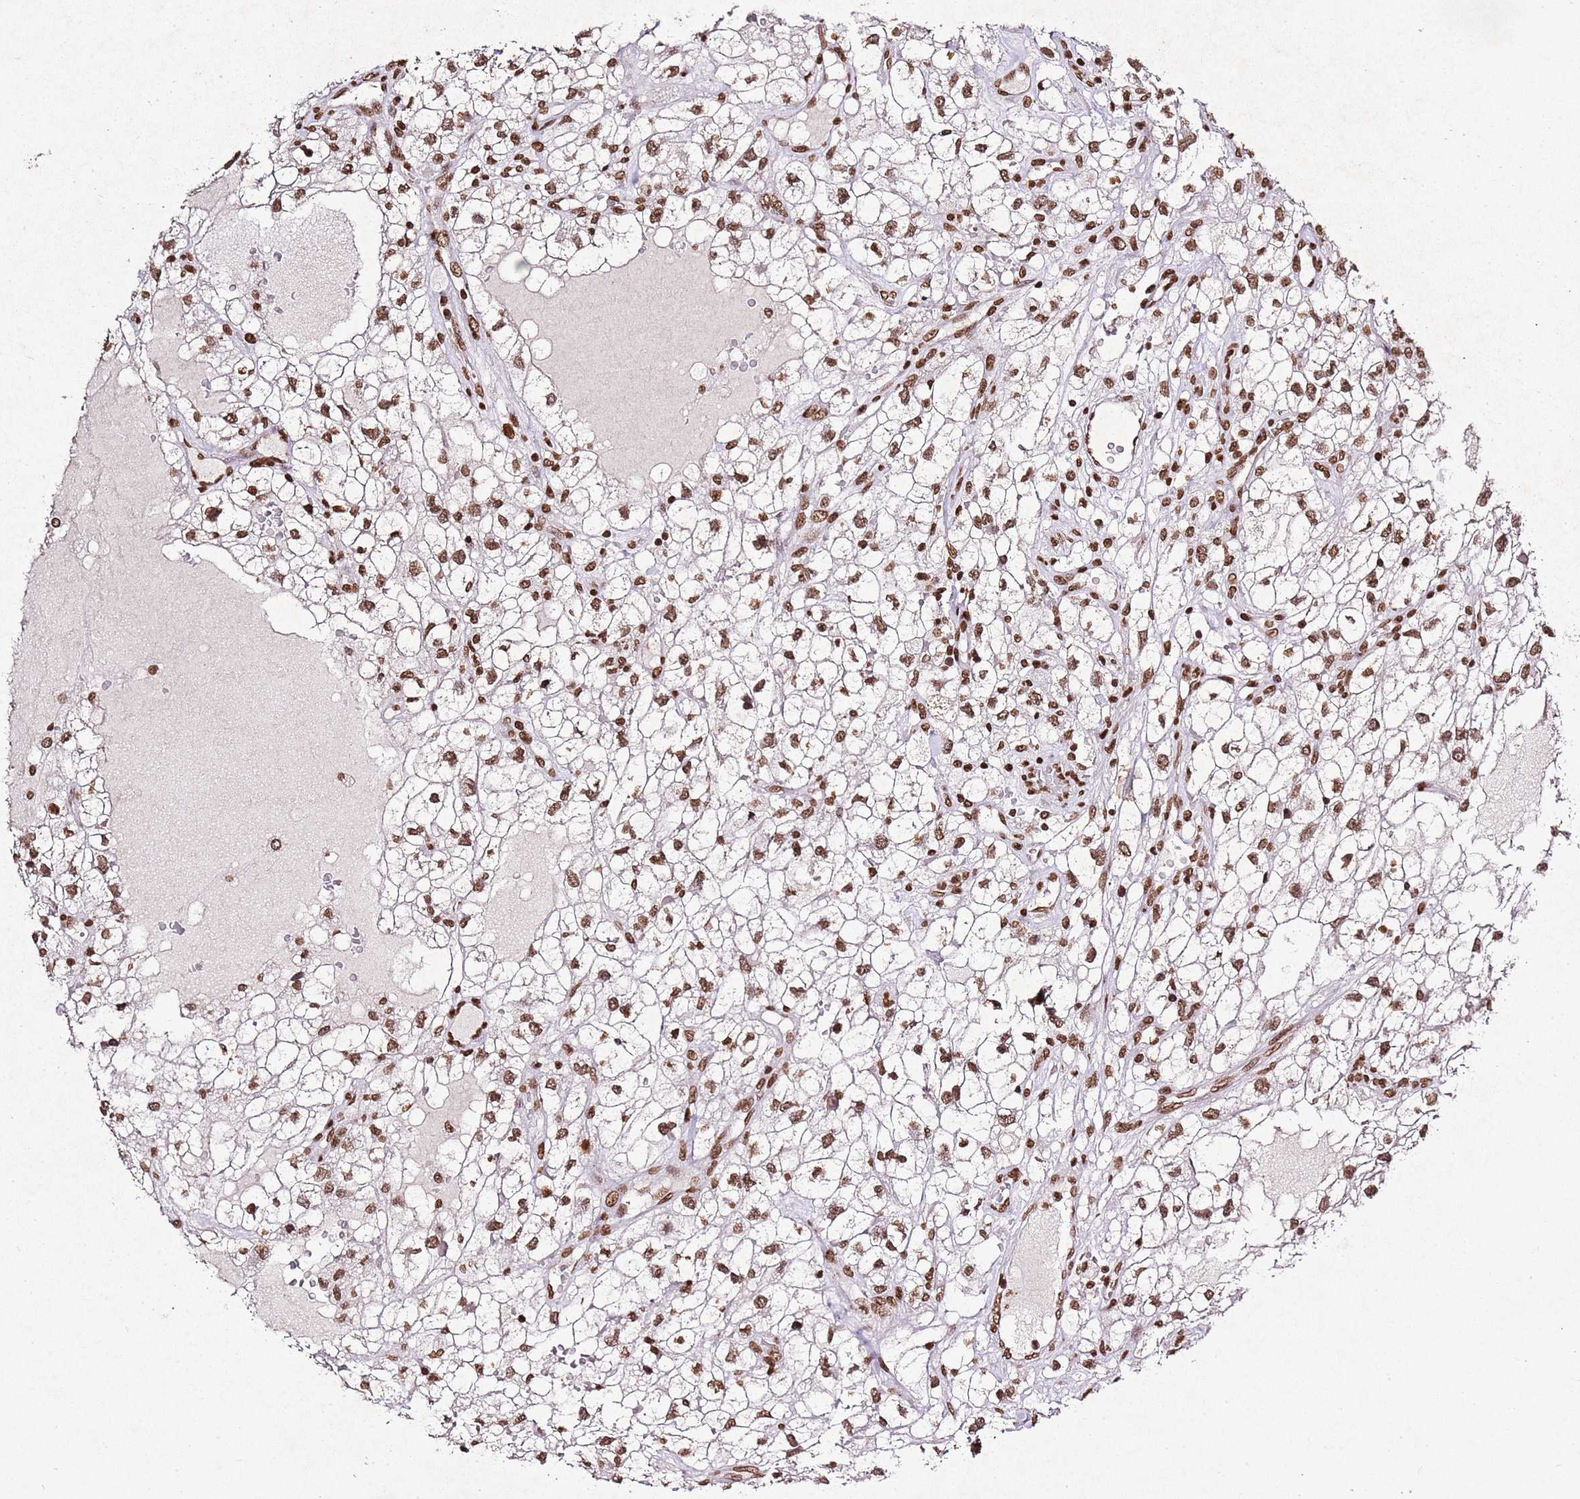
{"staining": {"intensity": "moderate", "quantity": ">75%", "location": "nuclear"}, "tissue": "renal cancer", "cell_type": "Tumor cells", "image_type": "cancer", "snomed": [{"axis": "morphology", "description": "Adenocarcinoma, NOS"}, {"axis": "topography", "description": "Kidney"}], "caption": "Immunohistochemistry of human adenocarcinoma (renal) shows medium levels of moderate nuclear staining in about >75% of tumor cells.", "gene": "BMAL1", "patient": {"sex": "male", "age": 59}}